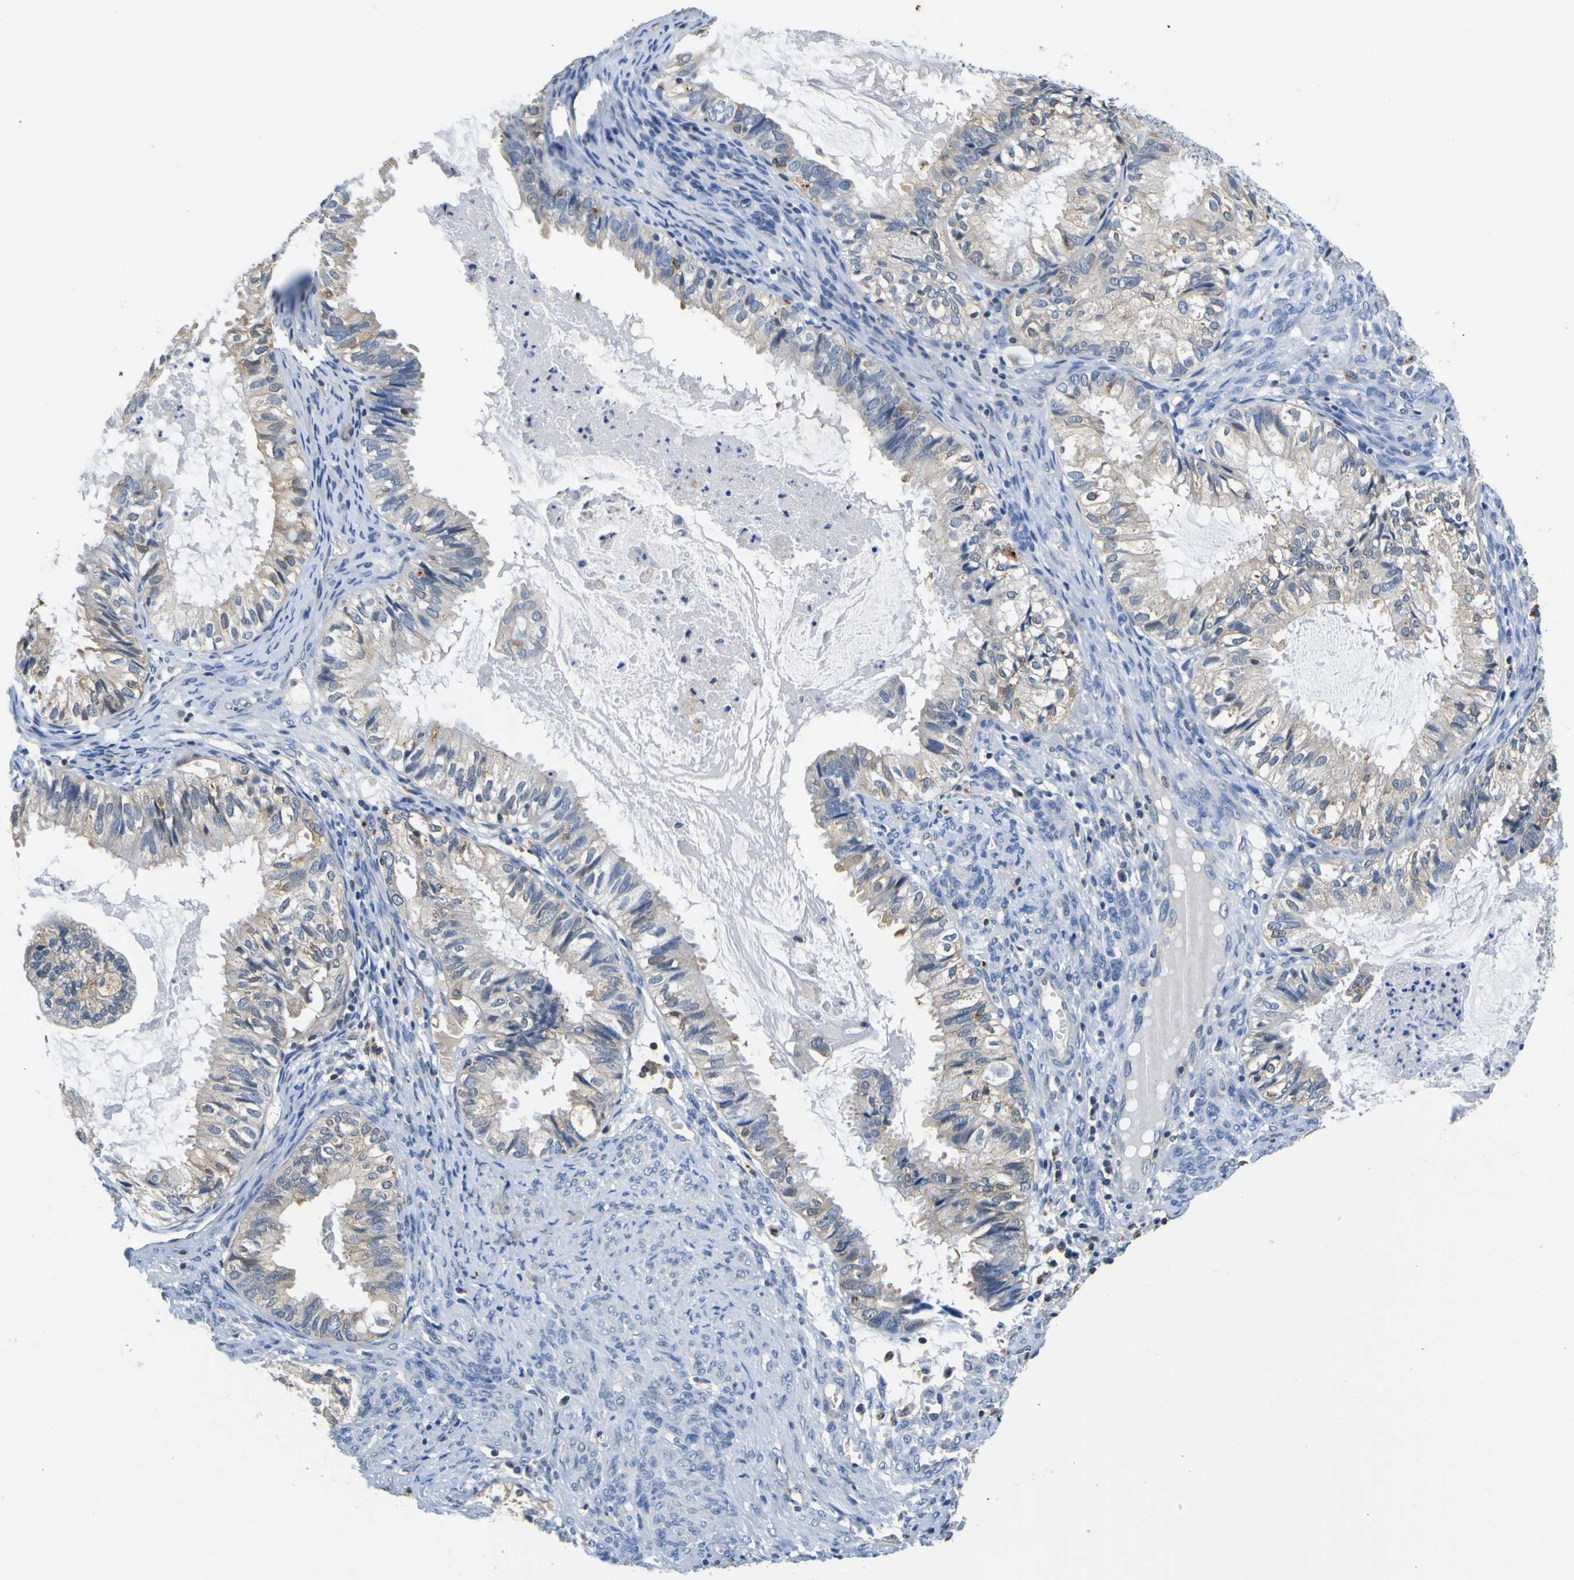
{"staining": {"intensity": "weak", "quantity": ">75%", "location": "cytoplasmic/membranous"}, "tissue": "cervical cancer", "cell_type": "Tumor cells", "image_type": "cancer", "snomed": [{"axis": "morphology", "description": "Normal tissue, NOS"}, {"axis": "morphology", "description": "Adenocarcinoma, NOS"}, {"axis": "topography", "description": "Cervix"}, {"axis": "topography", "description": "Endometrium"}], "caption": "Immunohistochemistry staining of cervical adenocarcinoma, which shows low levels of weak cytoplasmic/membranous expression in approximately >75% of tumor cells indicating weak cytoplasmic/membranous protein expression. The staining was performed using DAB (brown) for protein detection and nuclei were counterstained in hematoxylin (blue).", "gene": "TNIK", "patient": {"sex": "female", "age": 86}}